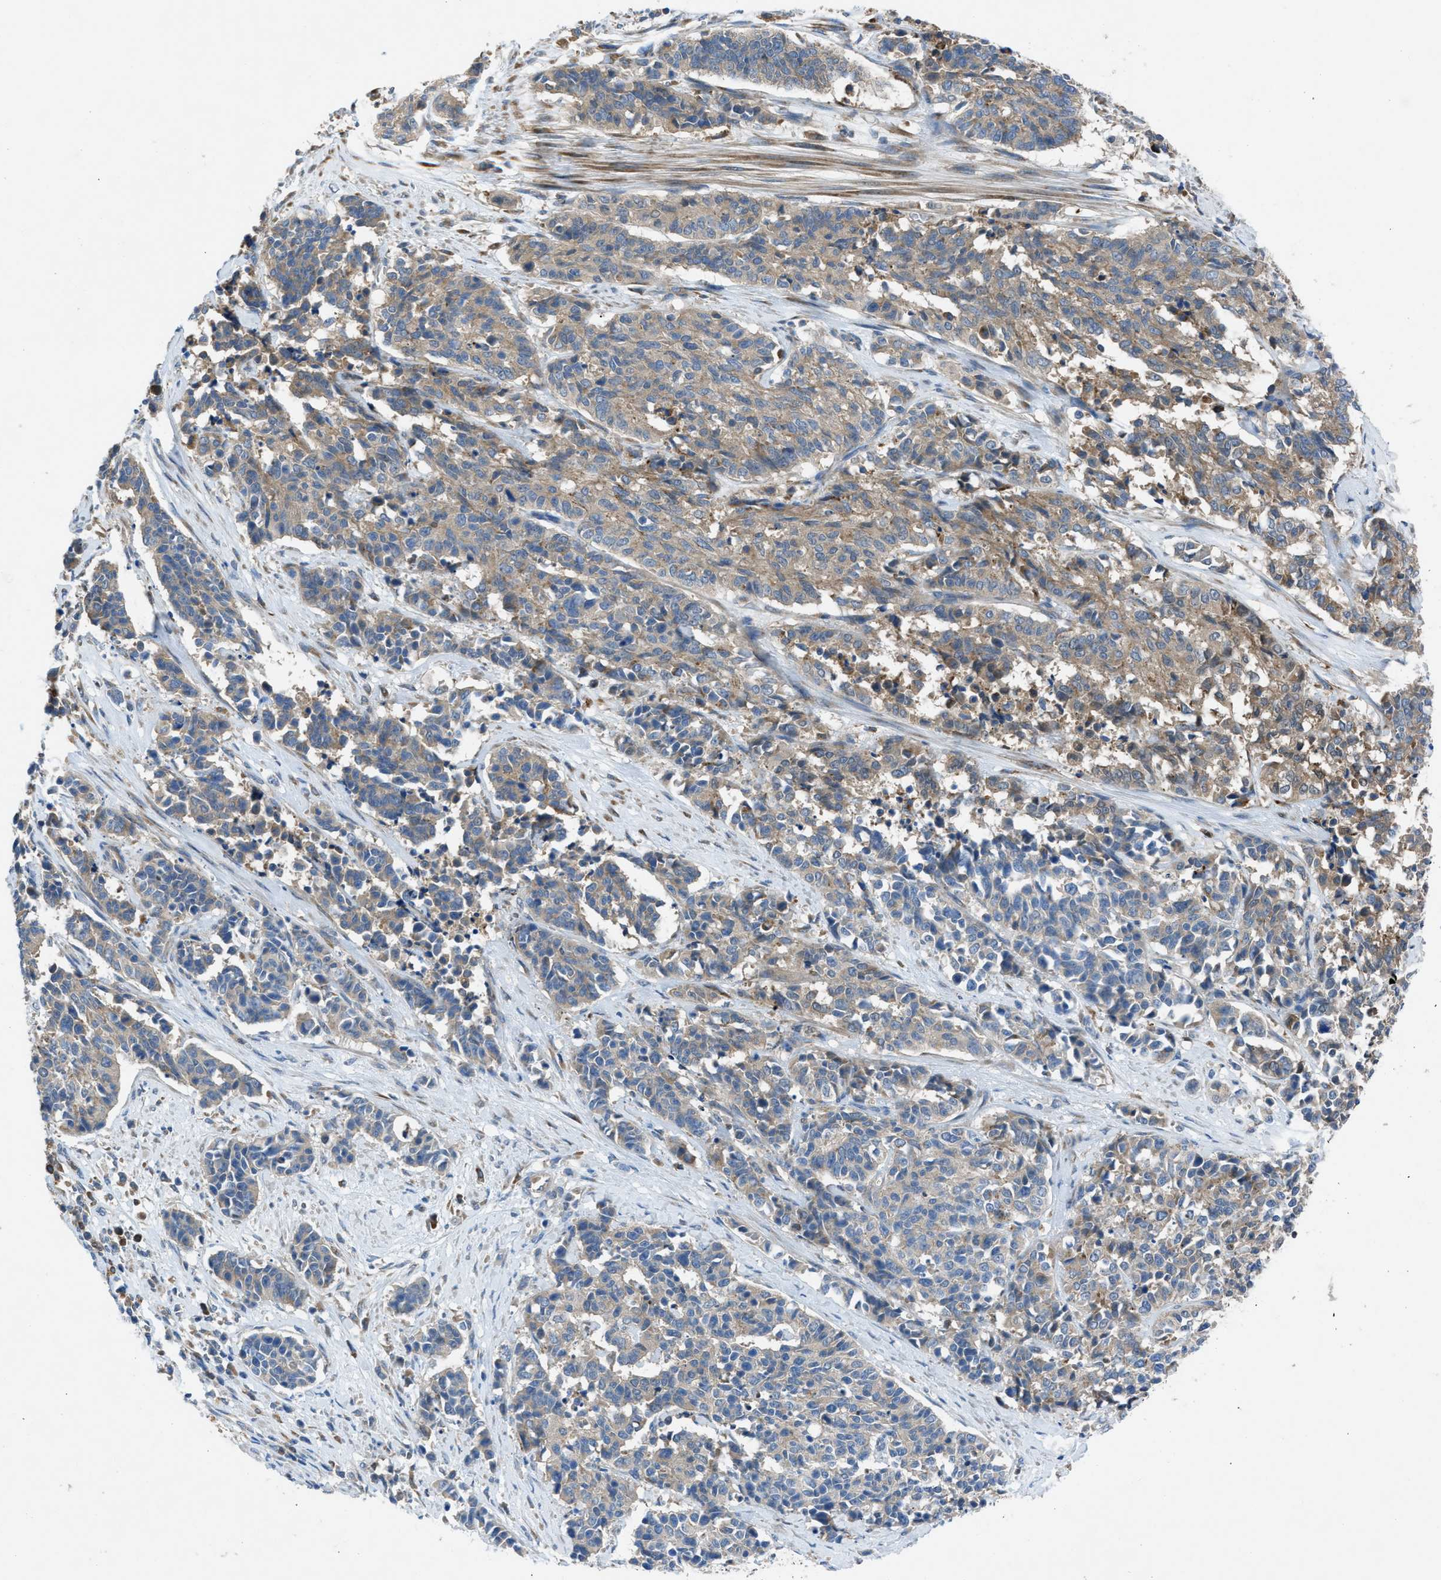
{"staining": {"intensity": "weak", "quantity": ">75%", "location": "cytoplasmic/membranous"}, "tissue": "cervical cancer", "cell_type": "Tumor cells", "image_type": "cancer", "snomed": [{"axis": "morphology", "description": "Squamous cell carcinoma, NOS"}, {"axis": "topography", "description": "Cervix"}], "caption": "Brown immunohistochemical staining in human cervical cancer (squamous cell carcinoma) exhibits weak cytoplasmic/membranous expression in approximately >75% of tumor cells.", "gene": "MAP3K20", "patient": {"sex": "female", "age": 35}}